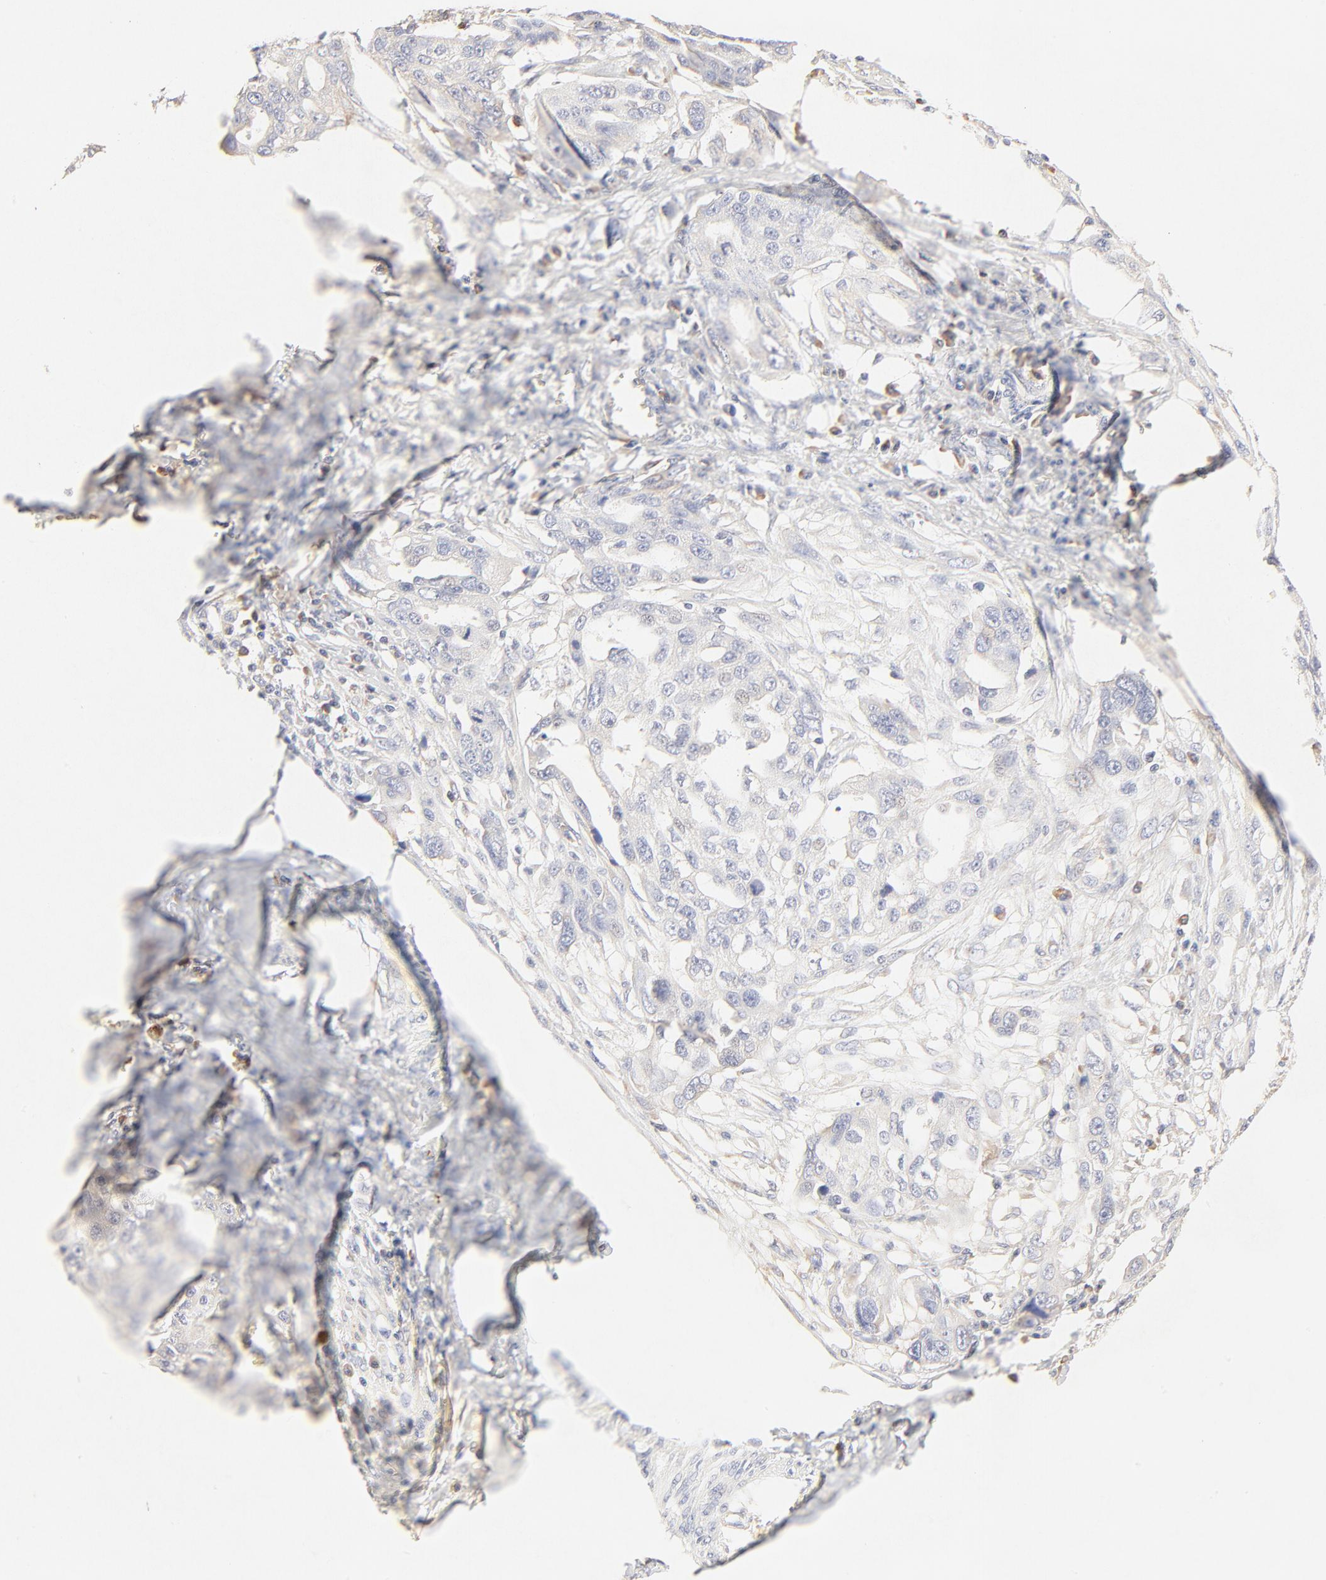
{"staining": {"intensity": "weak", "quantity": "<25%", "location": "cytoplasmic/membranous"}, "tissue": "ovarian cancer", "cell_type": "Tumor cells", "image_type": "cancer", "snomed": [{"axis": "morphology", "description": "Carcinoma, endometroid"}, {"axis": "topography", "description": "Ovary"}], "caption": "Tumor cells are negative for protein expression in human endometroid carcinoma (ovarian). (Immunohistochemistry (ihc), brightfield microscopy, high magnification).", "gene": "RPS20", "patient": {"sex": "female", "age": 75}}